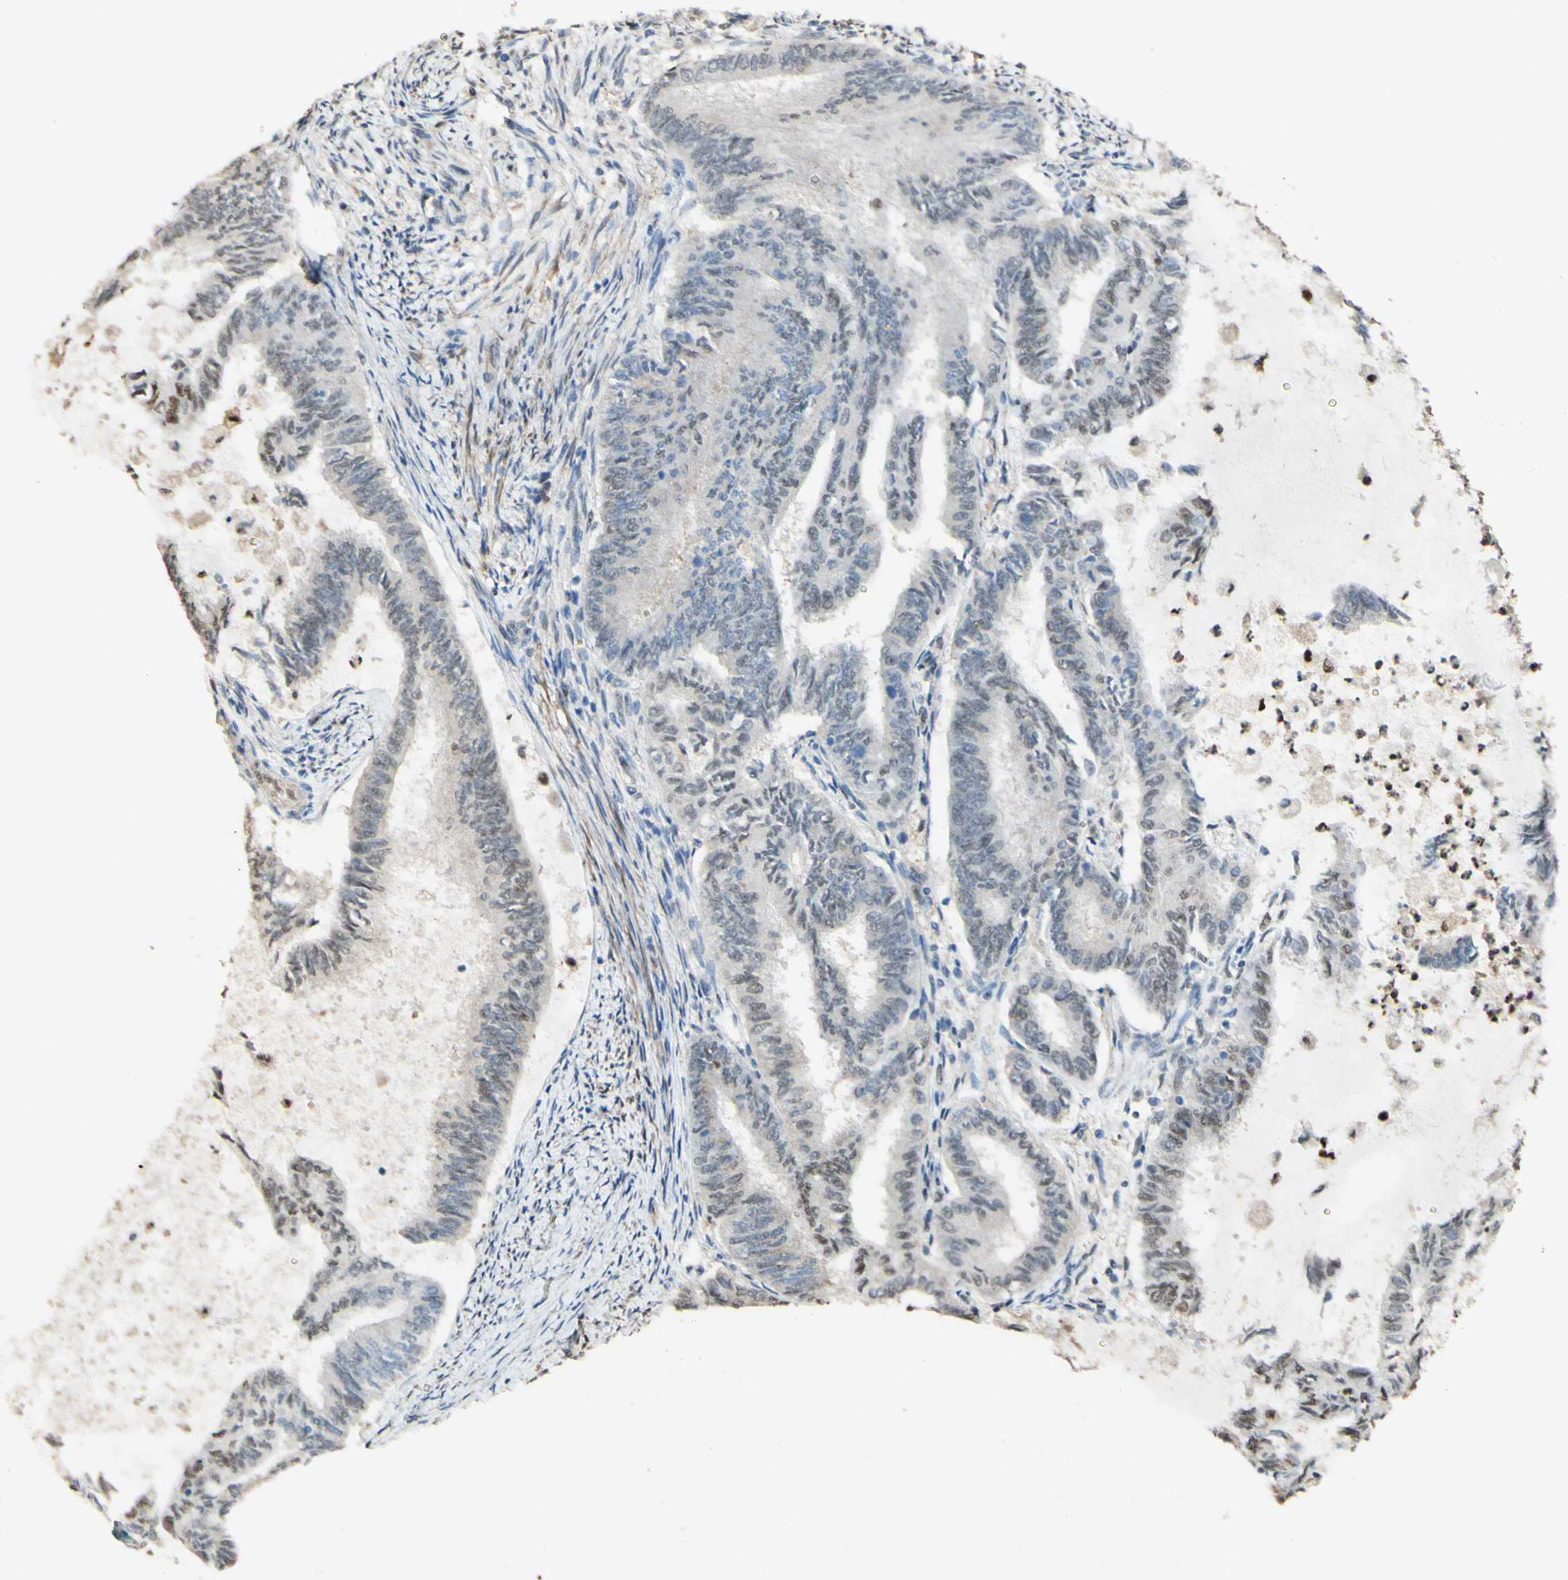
{"staining": {"intensity": "negative", "quantity": "none", "location": "none"}, "tissue": "endometrial cancer", "cell_type": "Tumor cells", "image_type": "cancer", "snomed": [{"axis": "morphology", "description": "Adenocarcinoma, NOS"}, {"axis": "topography", "description": "Endometrium"}], "caption": "DAB immunohistochemical staining of endometrial cancer displays no significant expression in tumor cells. The staining is performed using DAB brown chromogen with nuclei counter-stained in using hematoxylin.", "gene": "MAP3K4", "patient": {"sex": "female", "age": 86}}